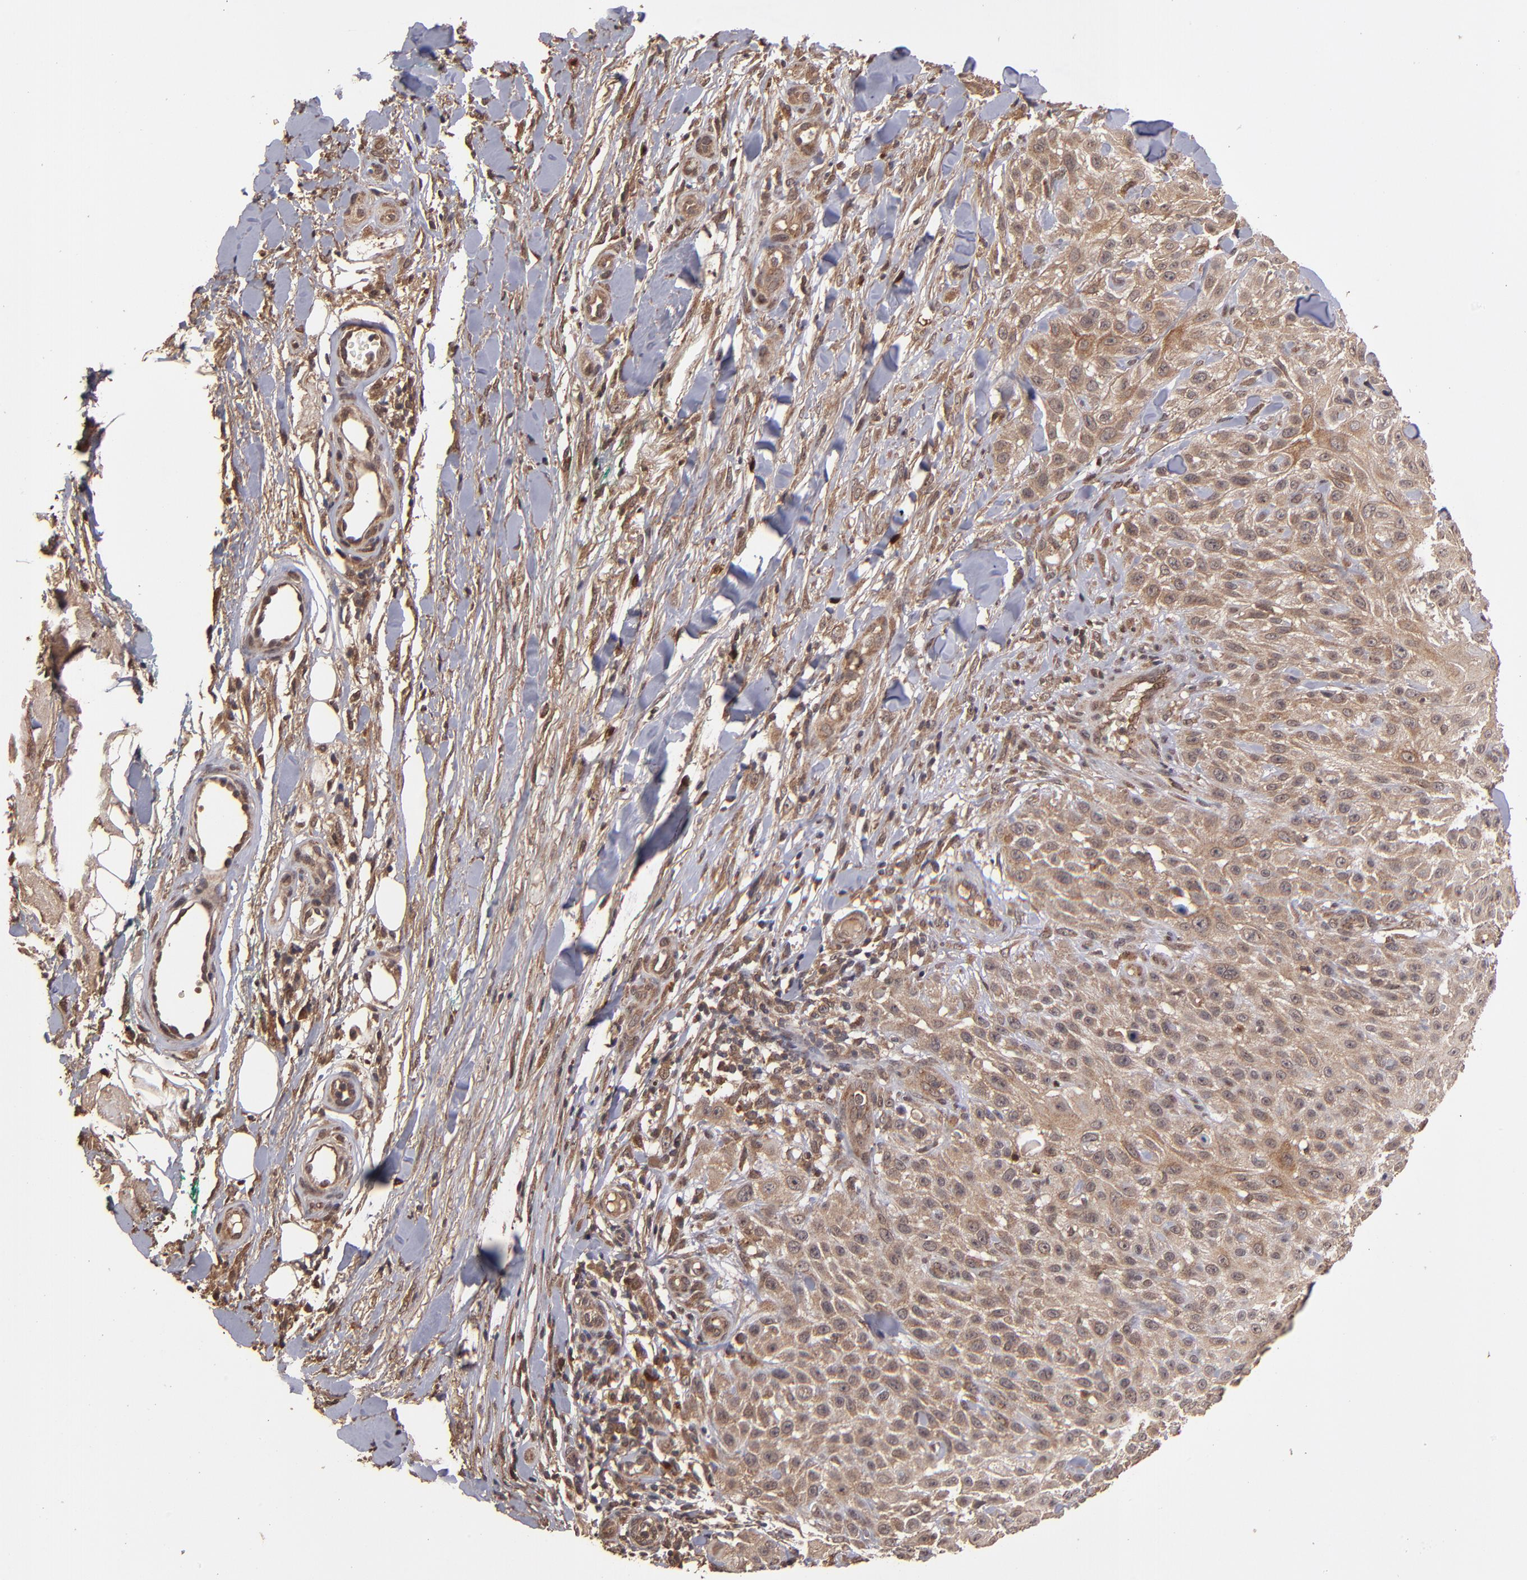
{"staining": {"intensity": "moderate", "quantity": ">75%", "location": "cytoplasmic/membranous"}, "tissue": "skin cancer", "cell_type": "Tumor cells", "image_type": "cancer", "snomed": [{"axis": "morphology", "description": "Squamous cell carcinoma, NOS"}, {"axis": "topography", "description": "Skin"}], "caption": "Protein analysis of squamous cell carcinoma (skin) tissue demonstrates moderate cytoplasmic/membranous positivity in approximately >75% of tumor cells. (DAB (3,3'-diaminobenzidine) = brown stain, brightfield microscopy at high magnification).", "gene": "NFE2L2", "patient": {"sex": "female", "age": 42}}